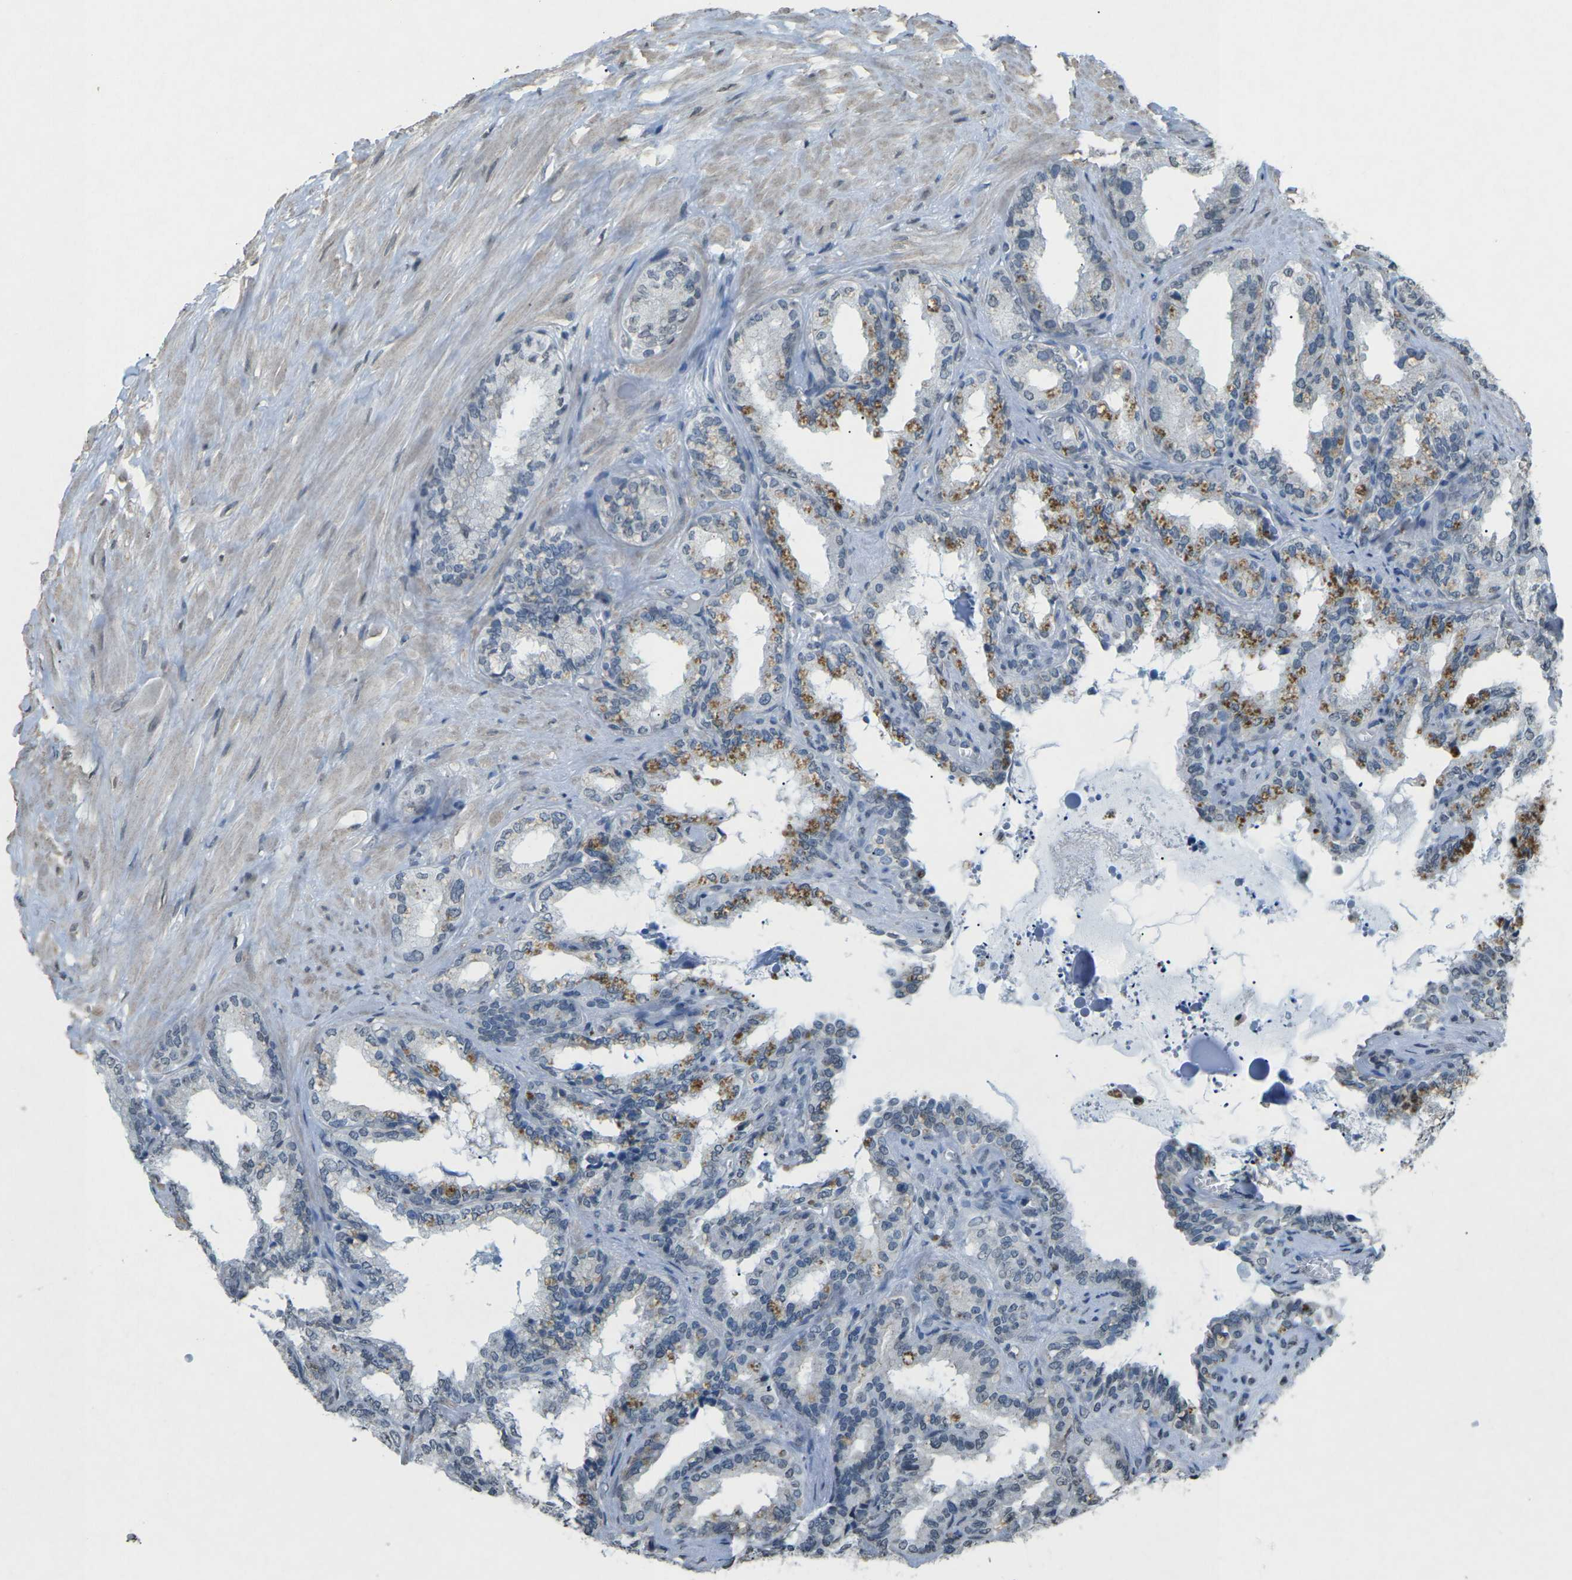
{"staining": {"intensity": "moderate", "quantity": "<25%", "location": "cytoplasmic/membranous"}, "tissue": "seminal vesicle", "cell_type": "Glandular cells", "image_type": "normal", "snomed": [{"axis": "morphology", "description": "Normal tissue, NOS"}, {"axis": "topography", "description": "Seminal veicle"}], "caption": "The micrograph demonstrates a brown stain indicating the presence of a protein in the cytoplasmic/membranous of glandular cells in seminal vesicle.", "gene": "TFR2", "patient": {"sex": "male", "age": 64}}